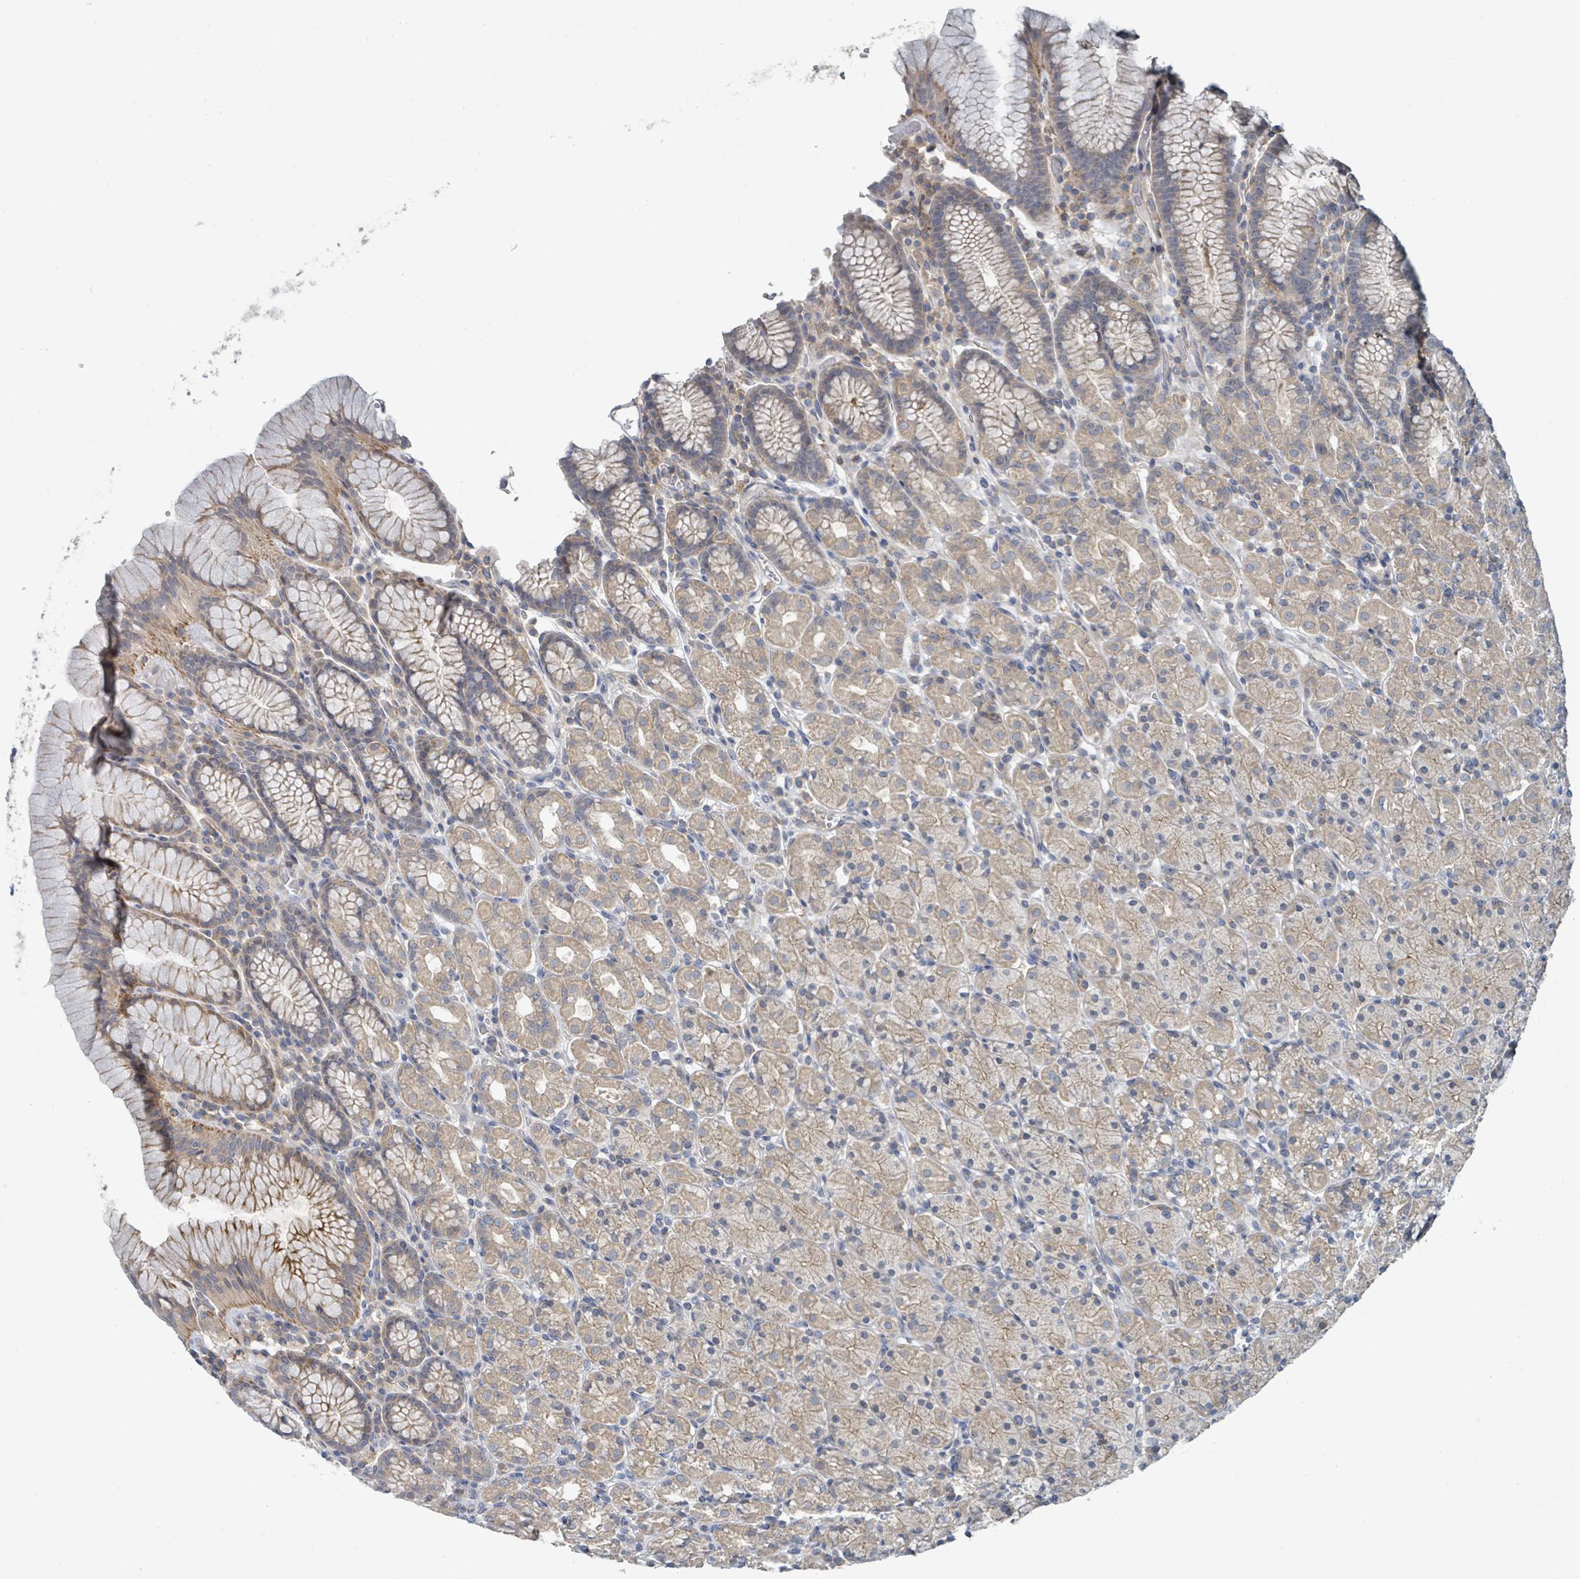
{"staining": {"intensity": "moderate", "quantity": "25%-75%", "location": "cytoplasmic/membranous"}, "tissue": "stomach", "cell_type": "Glandular cells", "image_type": "normal", "snomed": [{"axis": "morphology", "description": "Normal tissue, NOS"}, {"axis": "topography", "description": "Stomach, upper"}, {"axis": "topography", "description": "Stomach"}], "caption": "This is a histology image of immunohistochemistry (IHC) staining of normal stomach, which shows moderate expression in the cytoplasmic/membranous of glandular cells.", "gene": "LRRC42", "patient": {"sex": "male", "age": 62}}